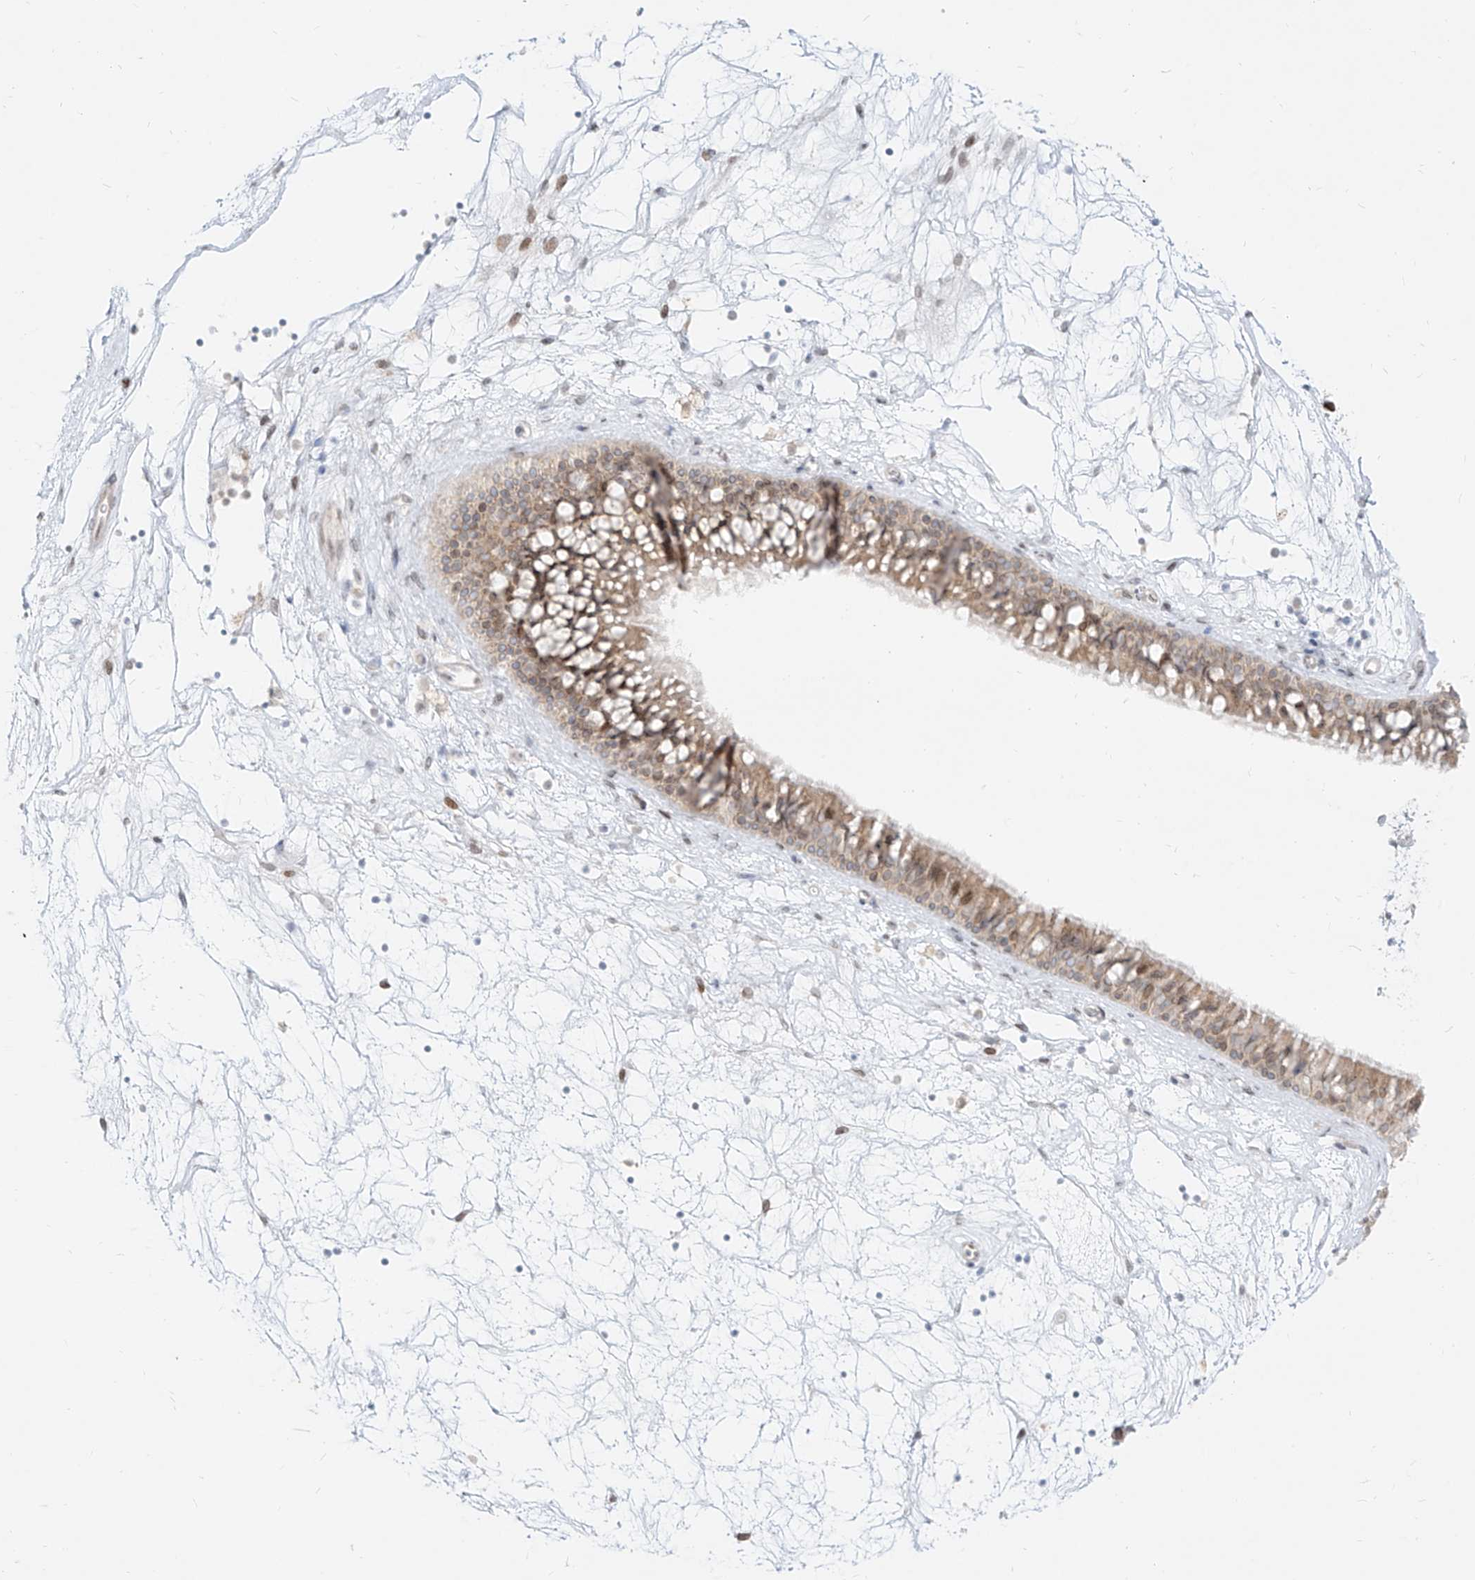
{"staining": {"intensity": "moderate", "quantity": "25%-75%", "location": "cytoplasmic/membranous,nuclear"}, "tissue": "nasopharynx", "cell_type": "Respiratory epithelial cells", "image_type": "normal", "snomed": [{"axis": "morphology", "description": "Normal tissue, NOS"}, {"axis": "topography", "description": "Nasopharynx"}], "caption": "The image reveals a brown stain indicating the presence of a protein in the cytoplasmic/membranous,nuclear of respiratory epithelial cells in nasopharynx.", "gene": "NHSL1", "patient": {"sex": "male", "age": 64}}